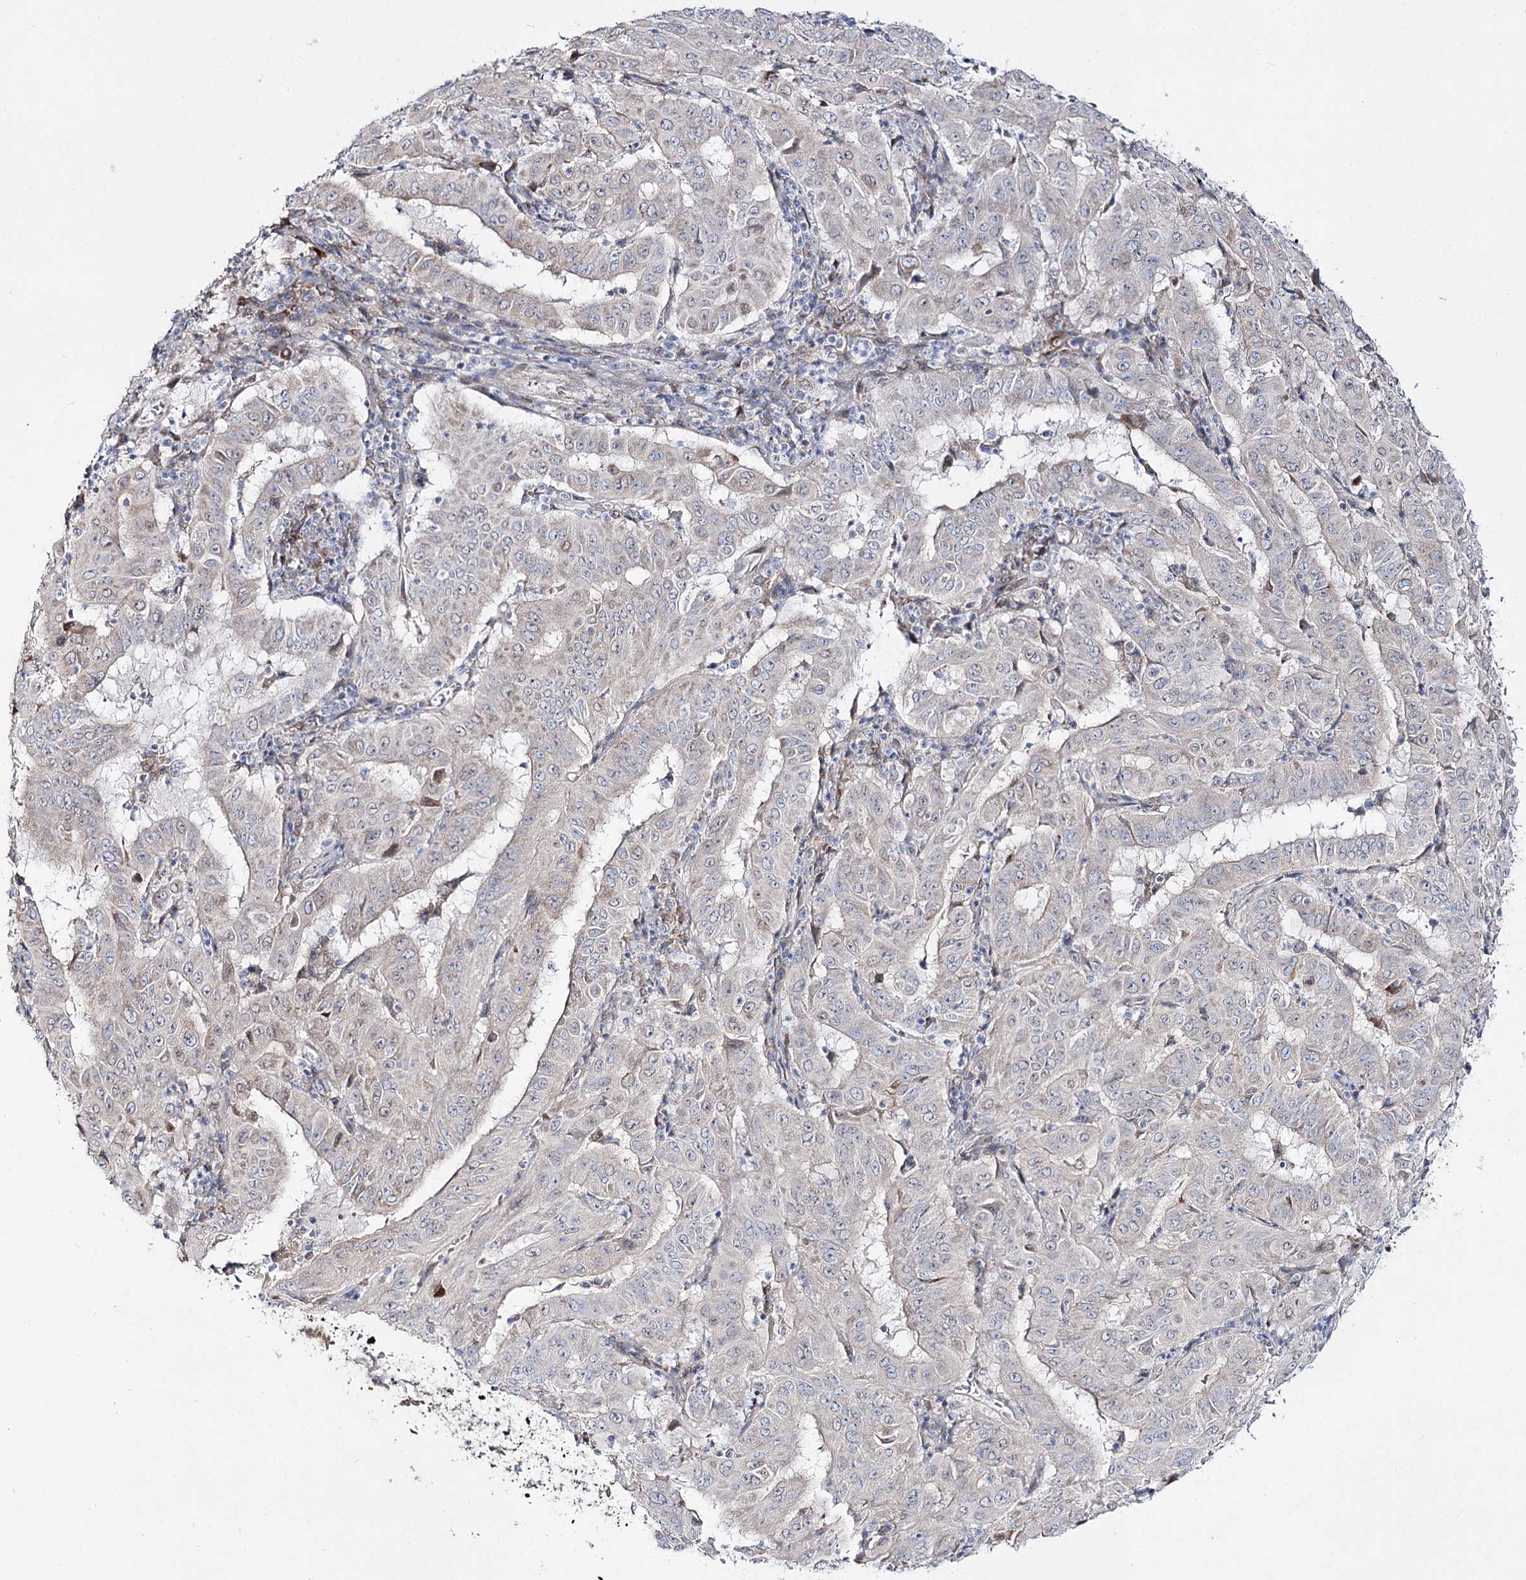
{"staining": {"intensity": "negative", "quantity": "none", "location": "none"}, "tissue": "pancreatic cancer", "cell_type": "Tumor cells", "image_type": "cancer", "snomed": [{"axis": "morphology", "description": "Adenocarcinoma, NOS"}, {"axis": "topography", "description": "Pancreas"}], "caption": "The image shows no significant positivity in tumor cells of adenocarcinoma (pancreatic). The staining was performed using DAB to visualize the protein expression in brown, while the nuclei were stained in blue with hematoxylin (Magnification: 20x).", "gene": "C11orf80", "patient": {"sex": "male", "age": 63}}